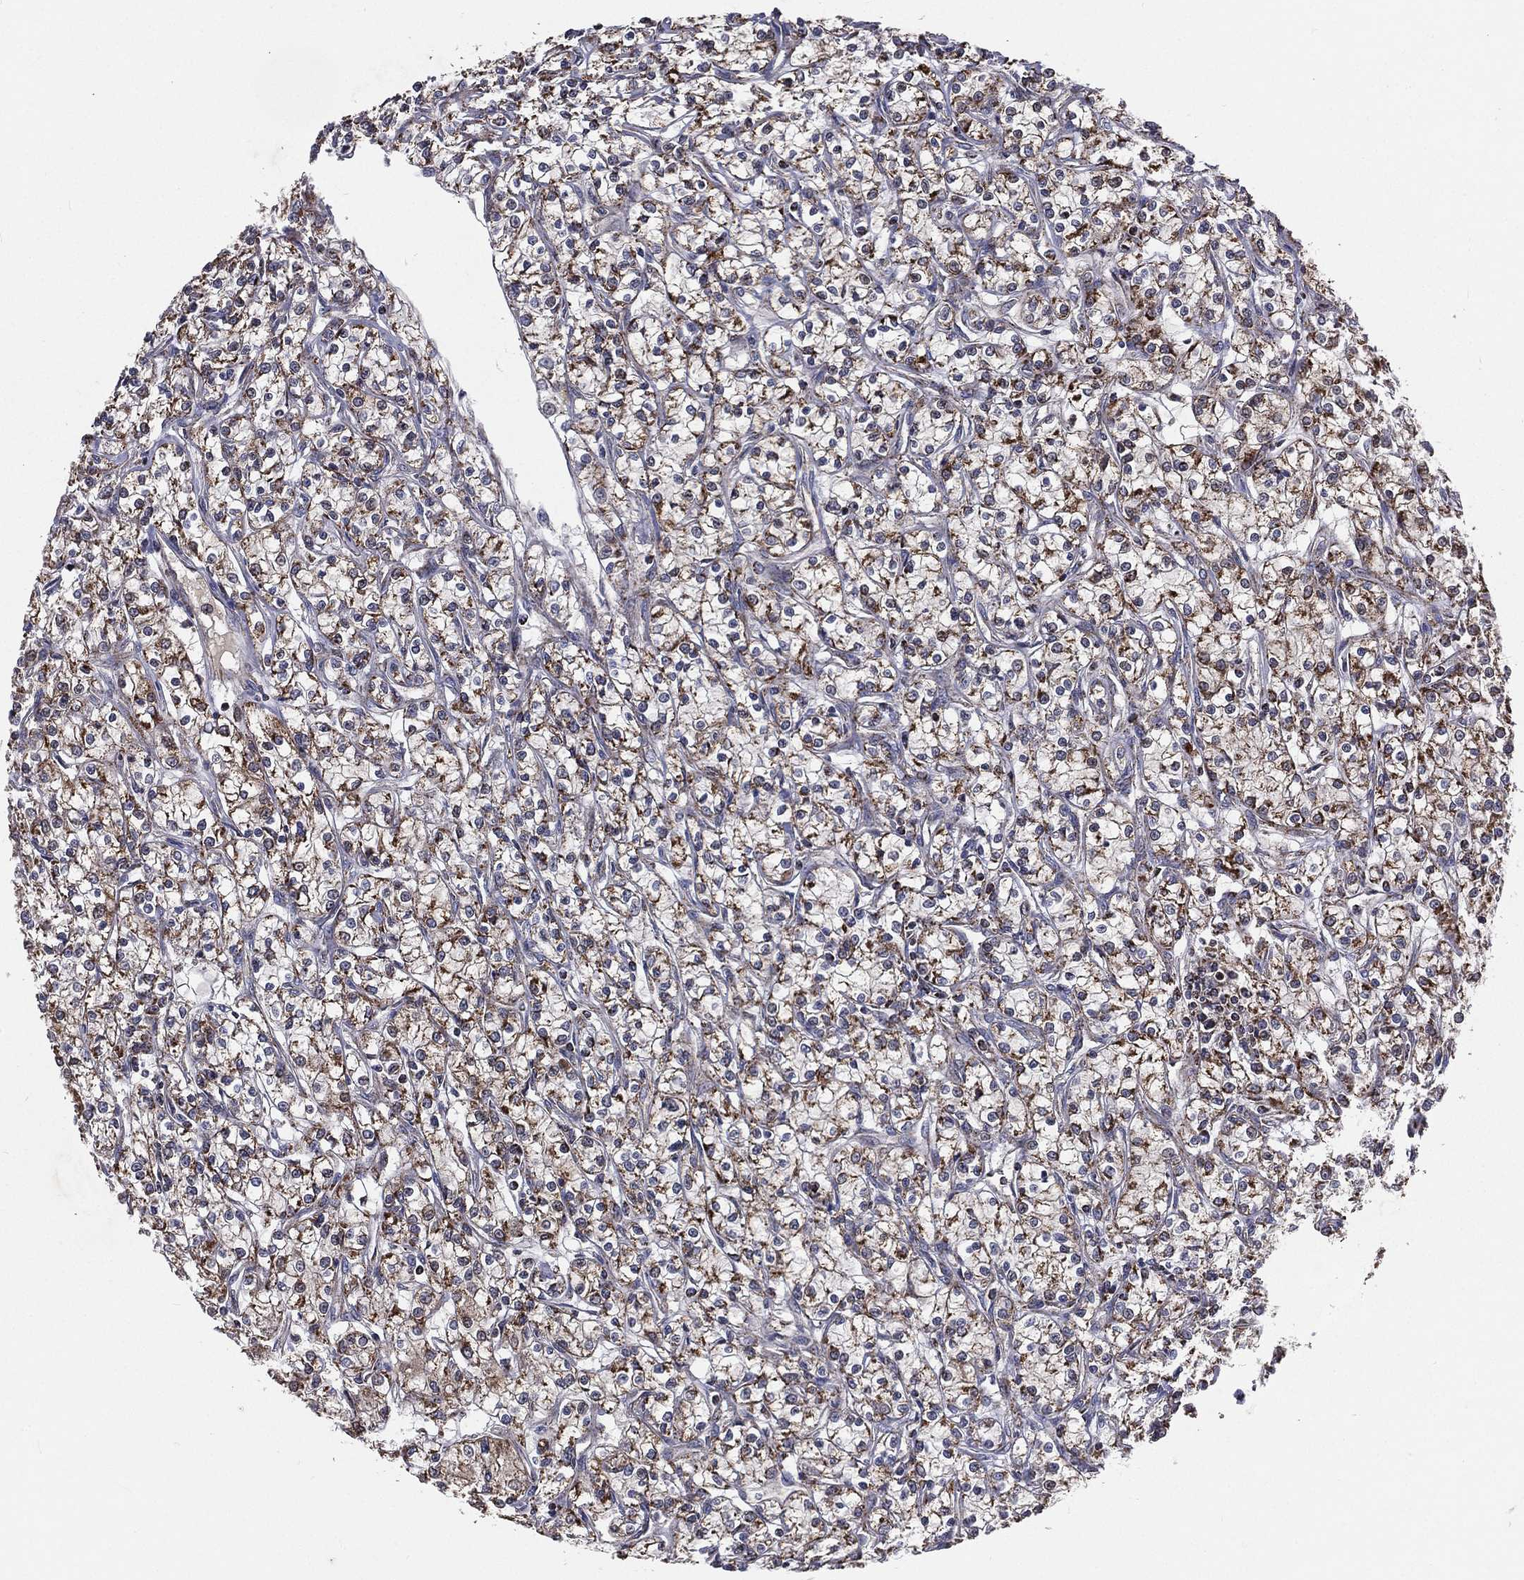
{"staining": {"intensity": "moderate", "quantity": ">75%", "location": "cytoplasmic/membranous"}, "tissue": "renal cancer", "cell_type": "Tumor cells", "image_type": "cancer", "snomed": [{"axis": "morphology", "description": "Adenocarcinoma, NOS"}, {"axis": "topography", "description": "Kidney"}], "caption": "This is a histology image of immunohistochemistry staining of renal cancer (adenocarcinoma), which shows moderate expression in the cytoplasmic/membranous of tumor cells.", "gene": "GPD1", "patient": {"sex": "female", "age": 59}}